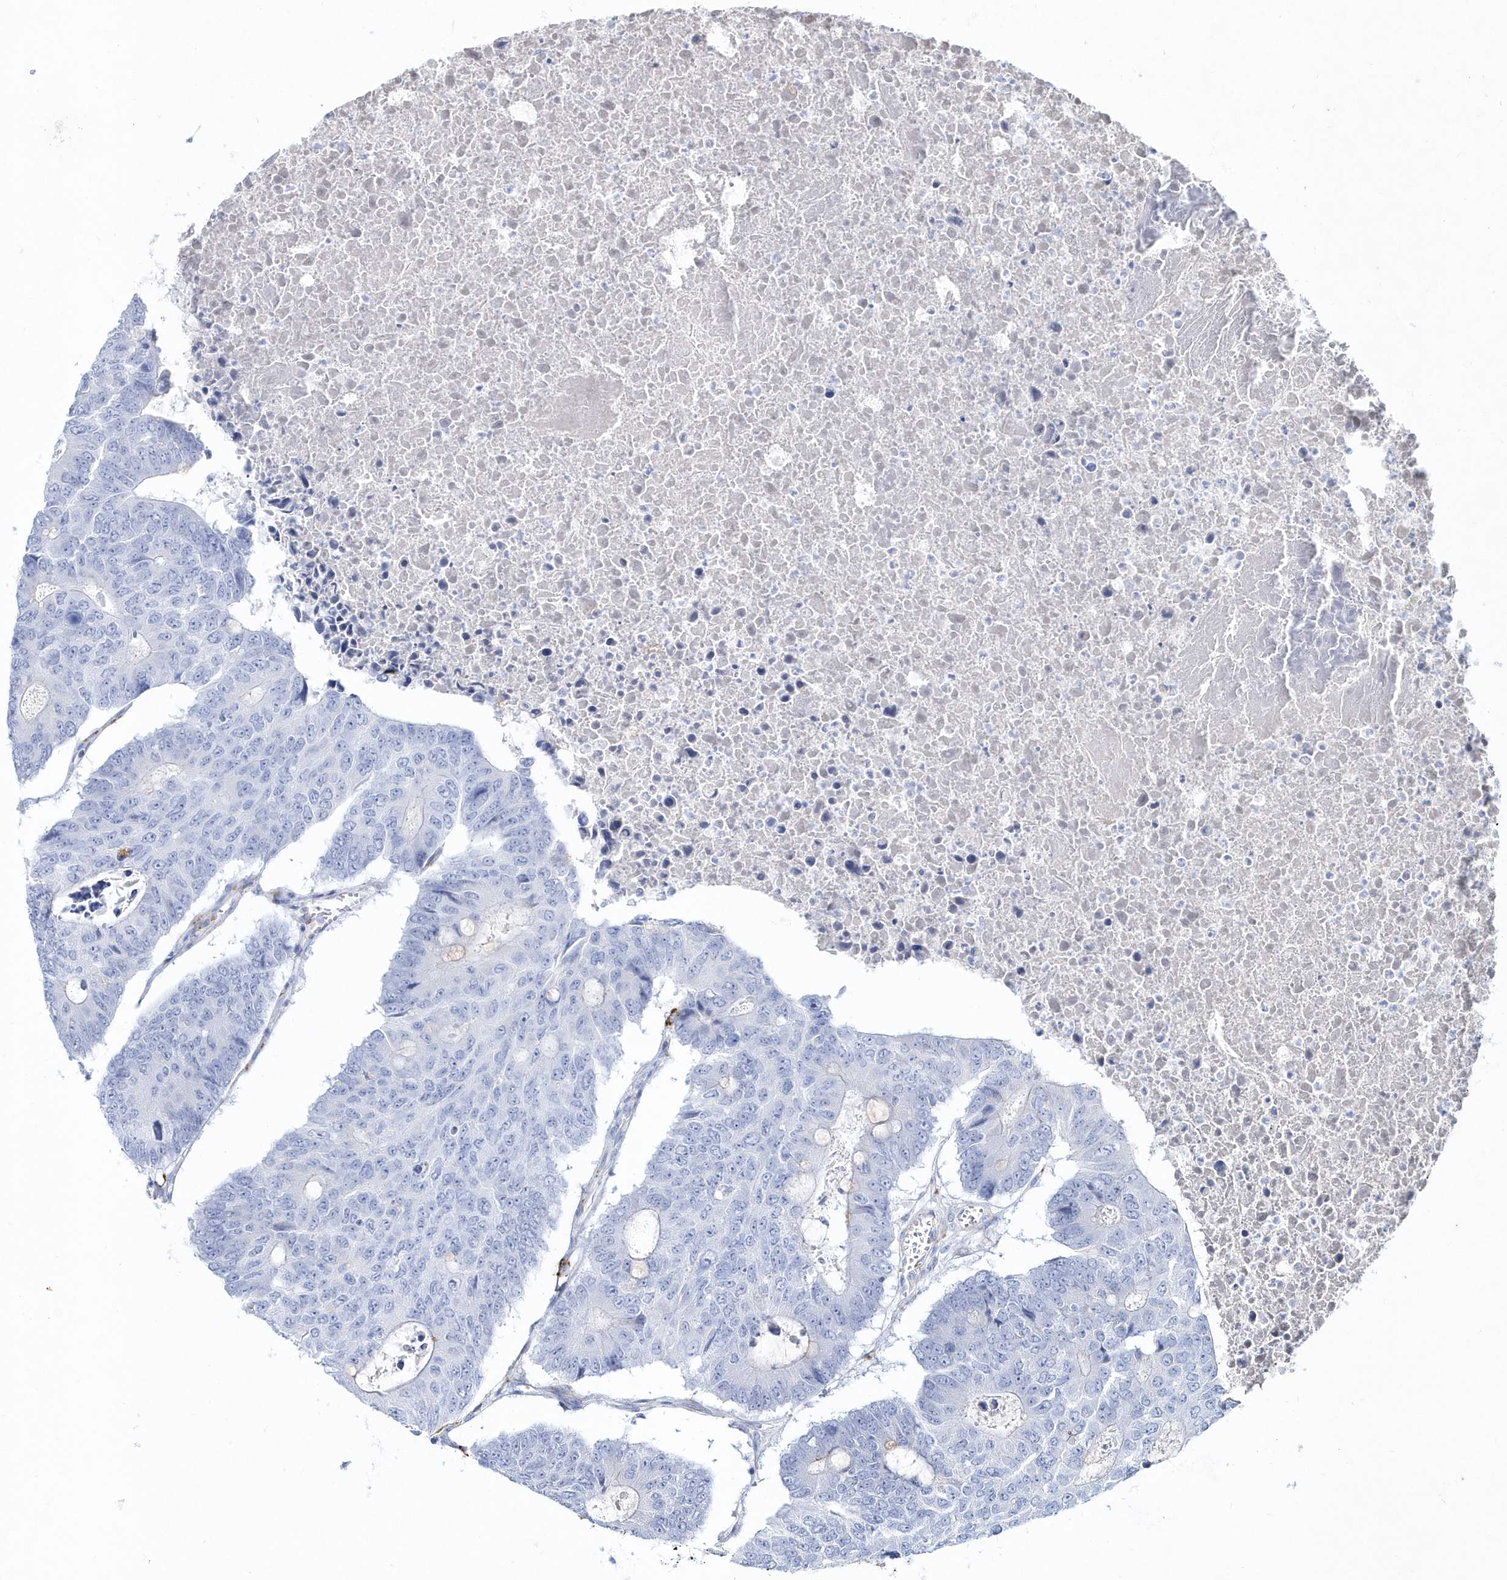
{"staining": {"intensity": "negative", "quantity": "none", "location": "none"}, "tissue": "colorectal cancer", "cell_type": "Tumor cells", "image_type": "cancer", "snomed": [{"axis": "morphology", "description": "Adenocarcinoma, NOS"}, {"axis": "topography", "description": "Colon"}], "caption": "A micrograph of colorectal cancer stained for a protein reveals no brown staining in tumor cells.", "gene": "SPINK7", "patient": {"sex": "male", "age": 87}}